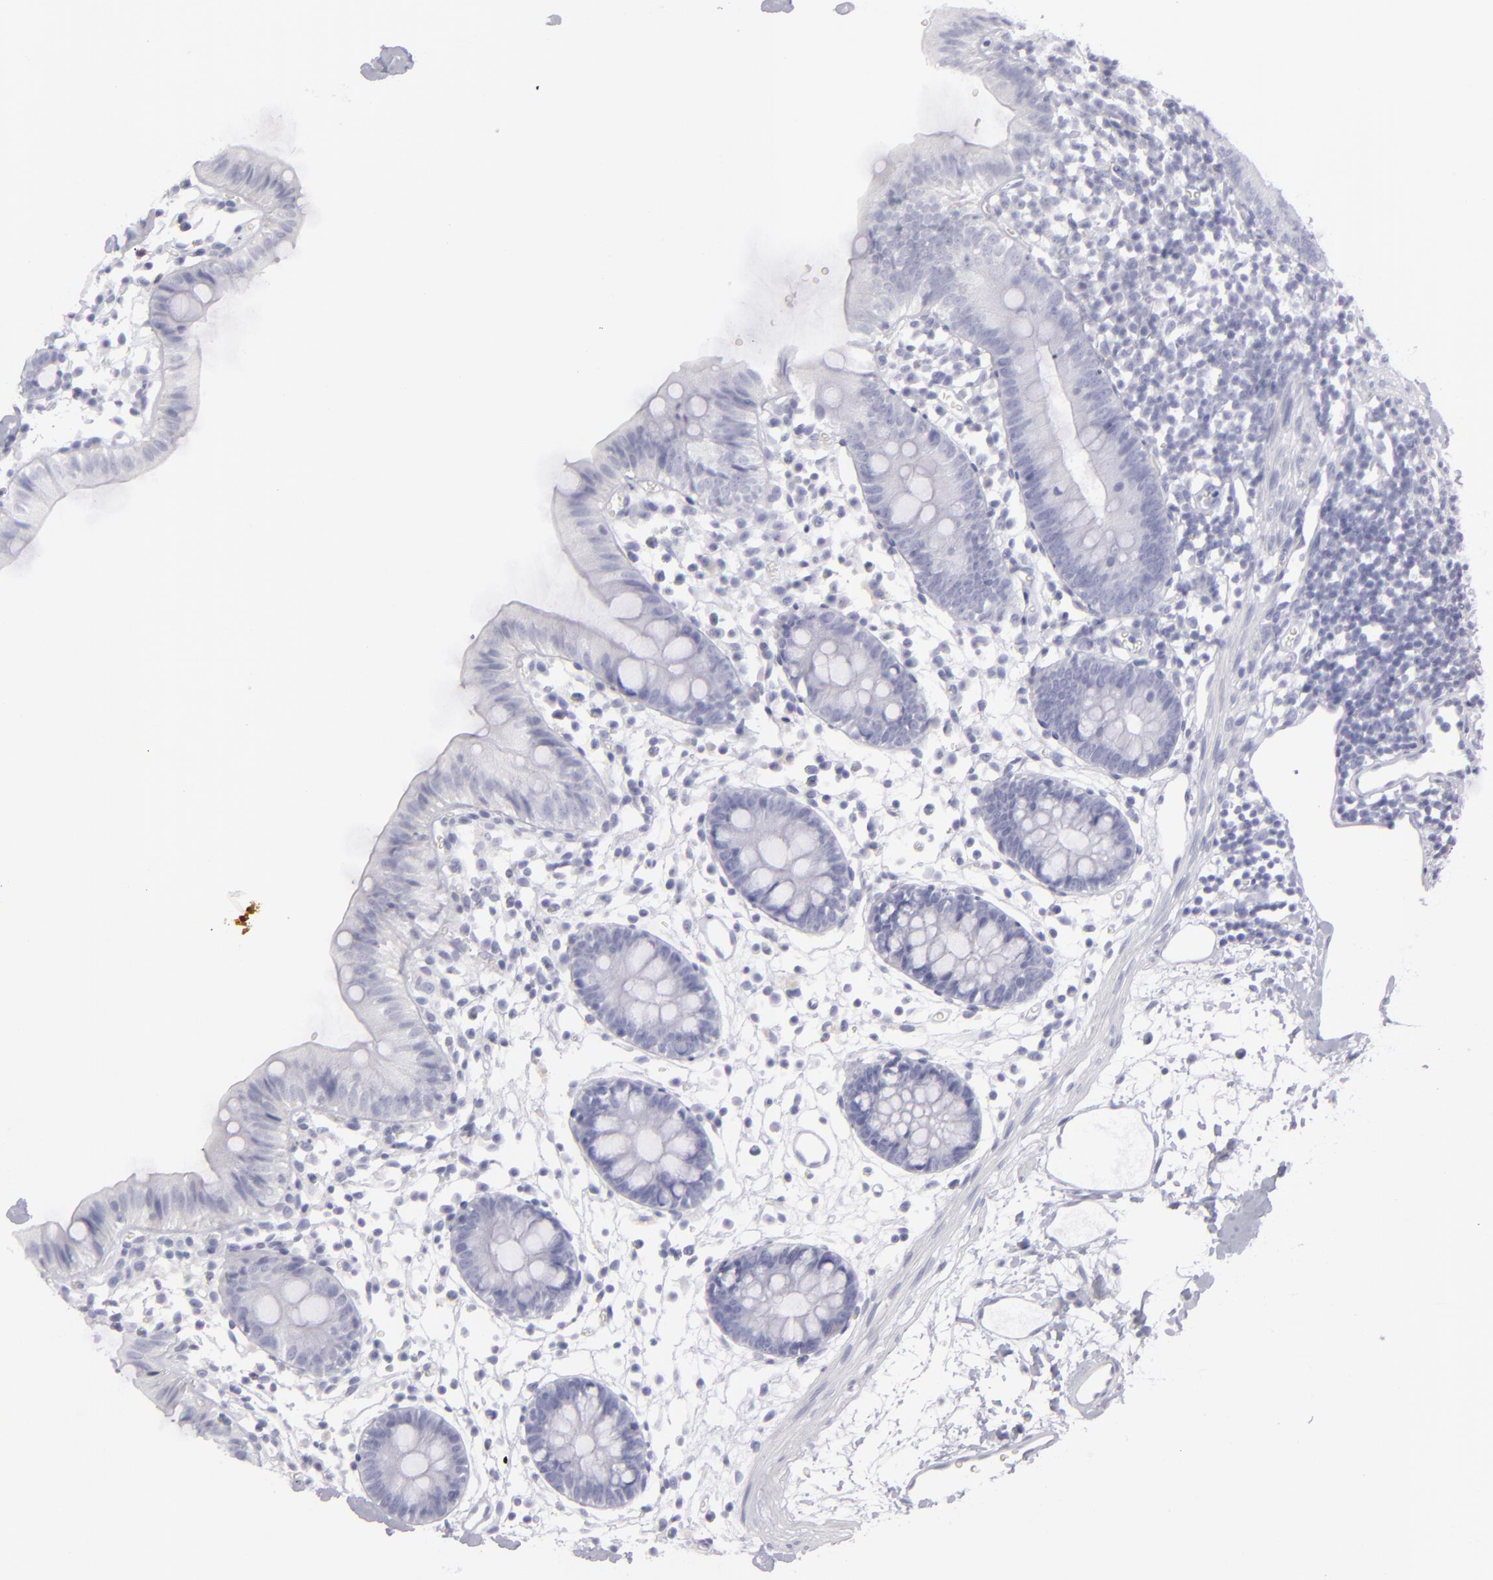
{"staining": {"intensity": "negative", "quantity": "none", "location": "none"}, "tissue": "colon", "cell_type": "Endothelial cells", "image_type": "normal", "snomed": [{"axis": "morphology", "description": "Normal tissue, NOS"}, {"axis": "topography", "description": "Colon"}], "caption": "Human colon stained for a protein using immunohistochemistry exhibits no positivity in endothelial cells.", "gene": "FLG", "patient": {"sex": "male", "age": 14}}